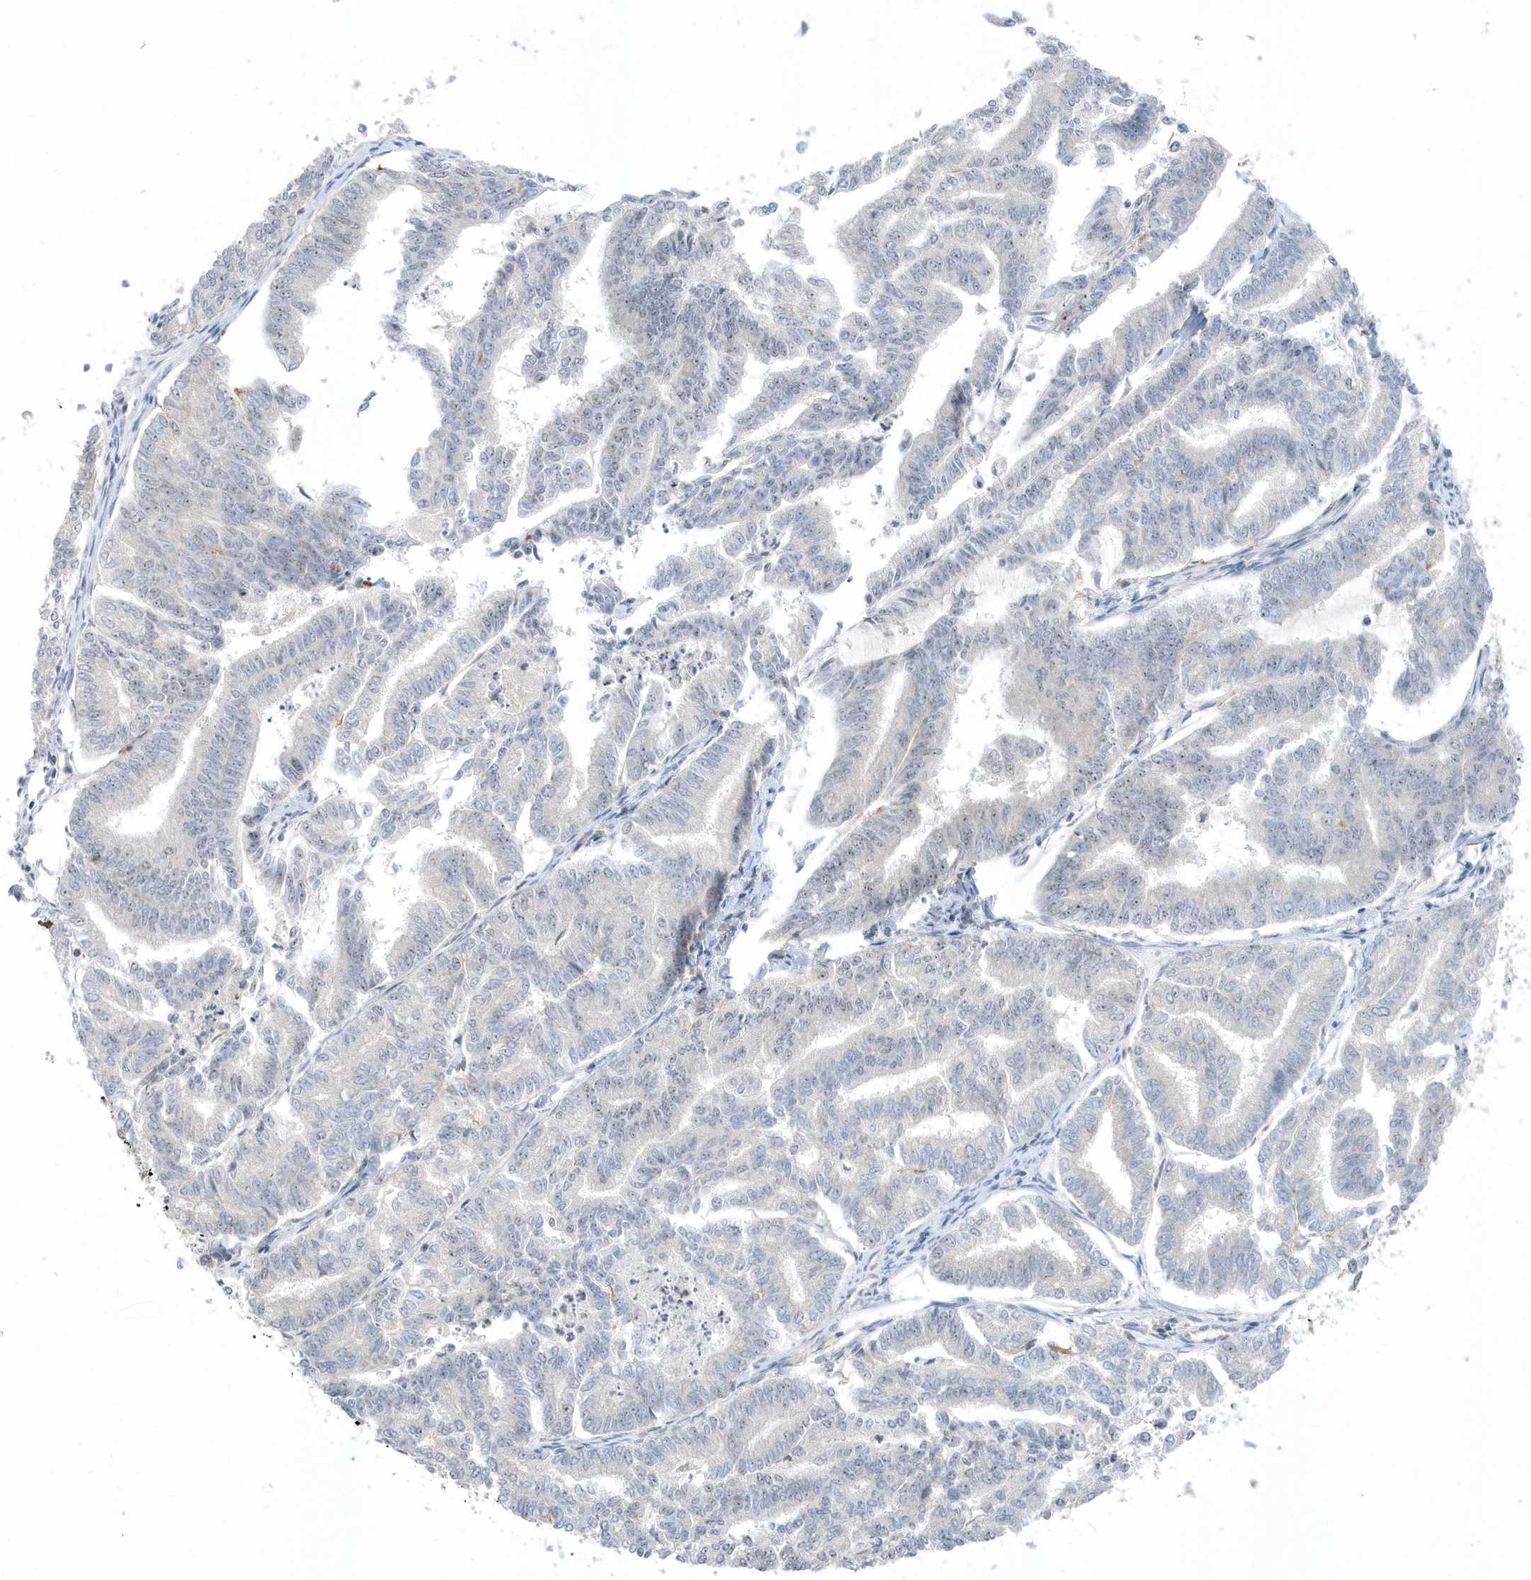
{"staining": {"intensity": "negative", "quantity": "none", "location": "none"}, "tissue": "endometrial cancer", "cell_type": "Tumor cells", "image_type": "cancer", "snomed": [{"axis": "morphology", "description": "Adenocarcinoma, NOS"}, {"axis": "topography", "description": "Endometrium"}], "caption": "A photomicrograph of endometrial adenocarcinoma stained for a protein demonstrates no brown staining in tumor cells.", "gene": "ZNF740", "patient": {"sex": "female", "age": 79}}